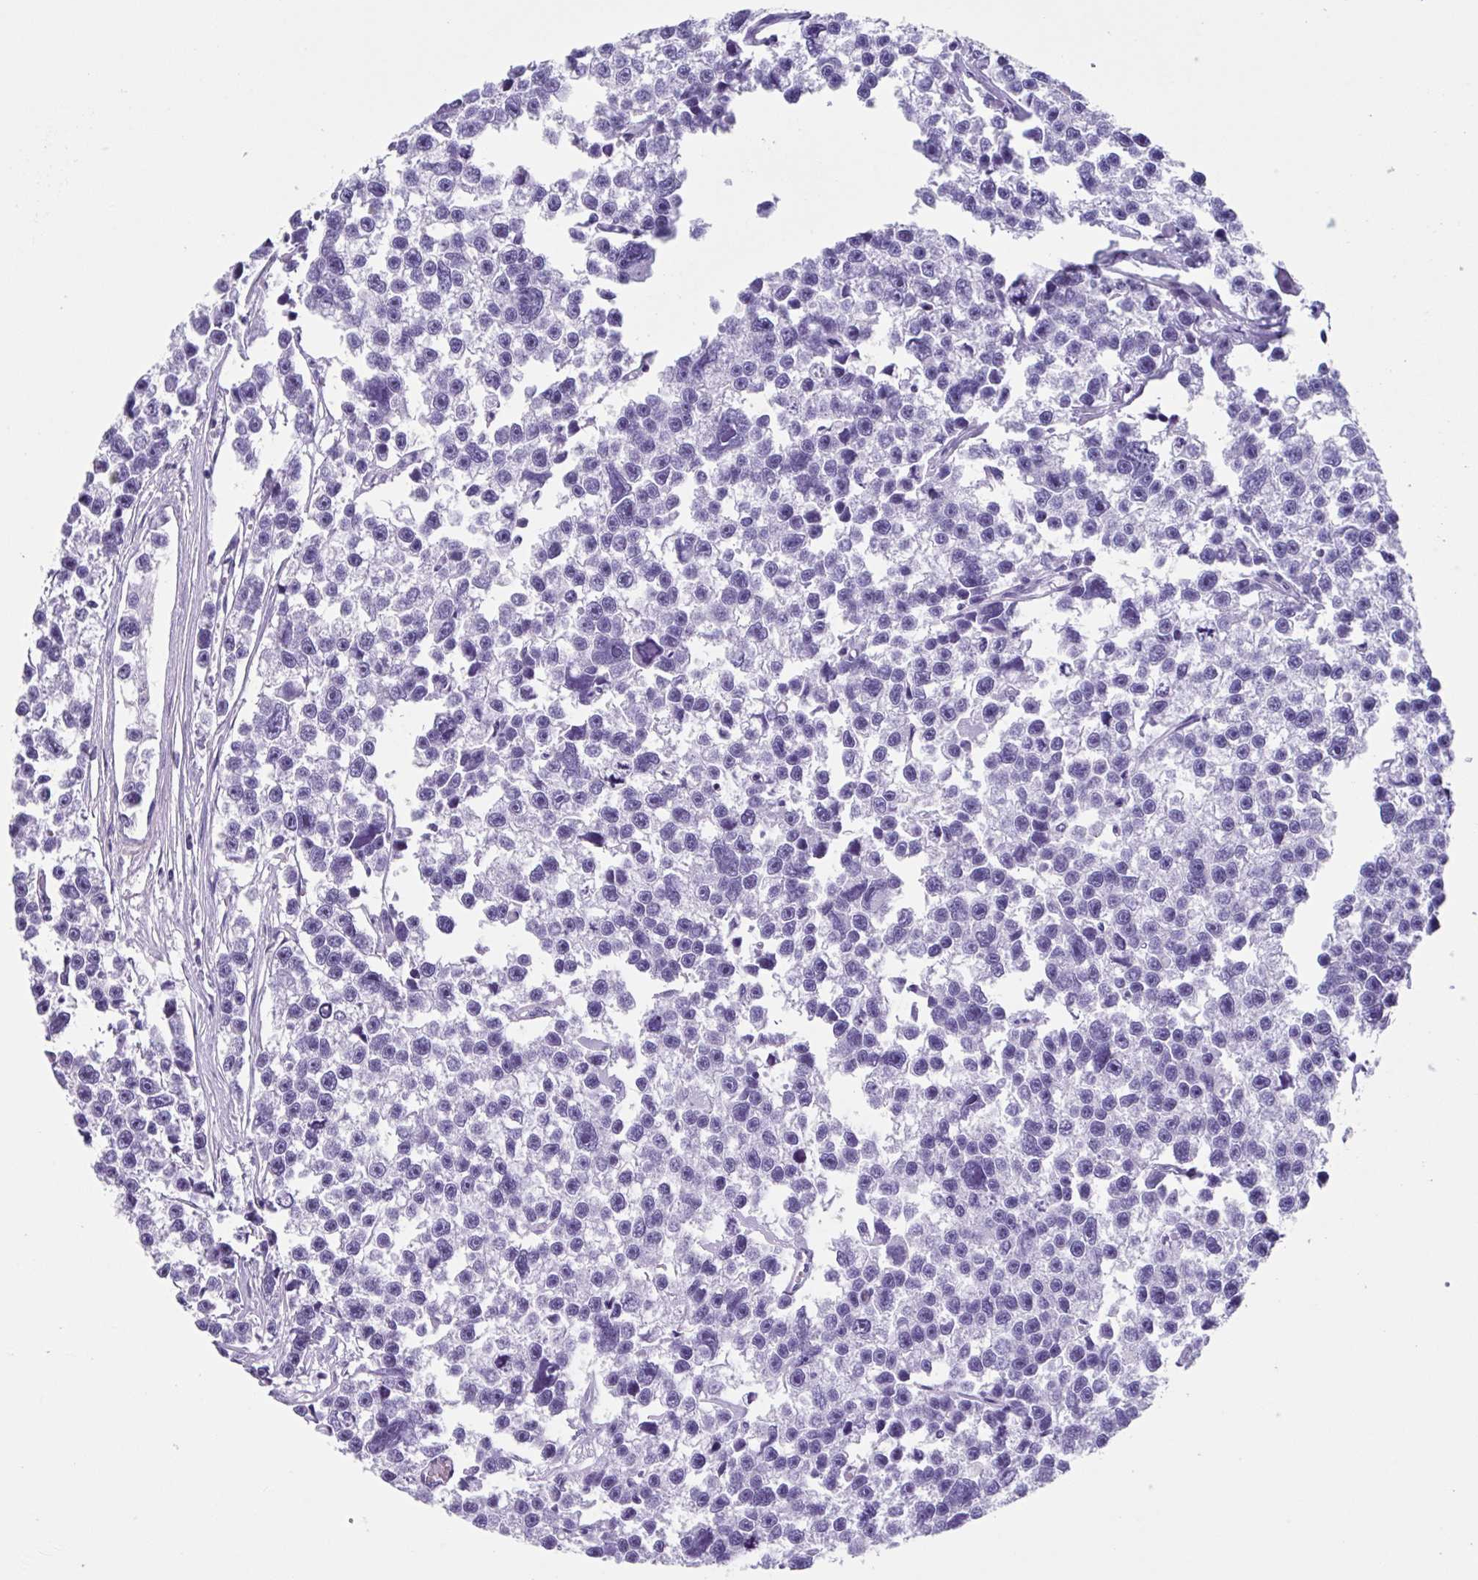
{"staining": {"intensity": "negative", "quantity": "none", "location": "none"}, "tissue": "testis cancer", "cell_type": "Tumor cells", "image_type": "cancer", "snomed": [{"axis": "morphology", "description": "Seminoma, NOS"}, {"axis": "topography", "description": "Testis"}], "caption": "Human testis seminoma stained for a protein using immunohistochemistry exhibits no staining in tumor cells.", "gene": "USP35", "patient": {"sex": "male", "age": 26}}